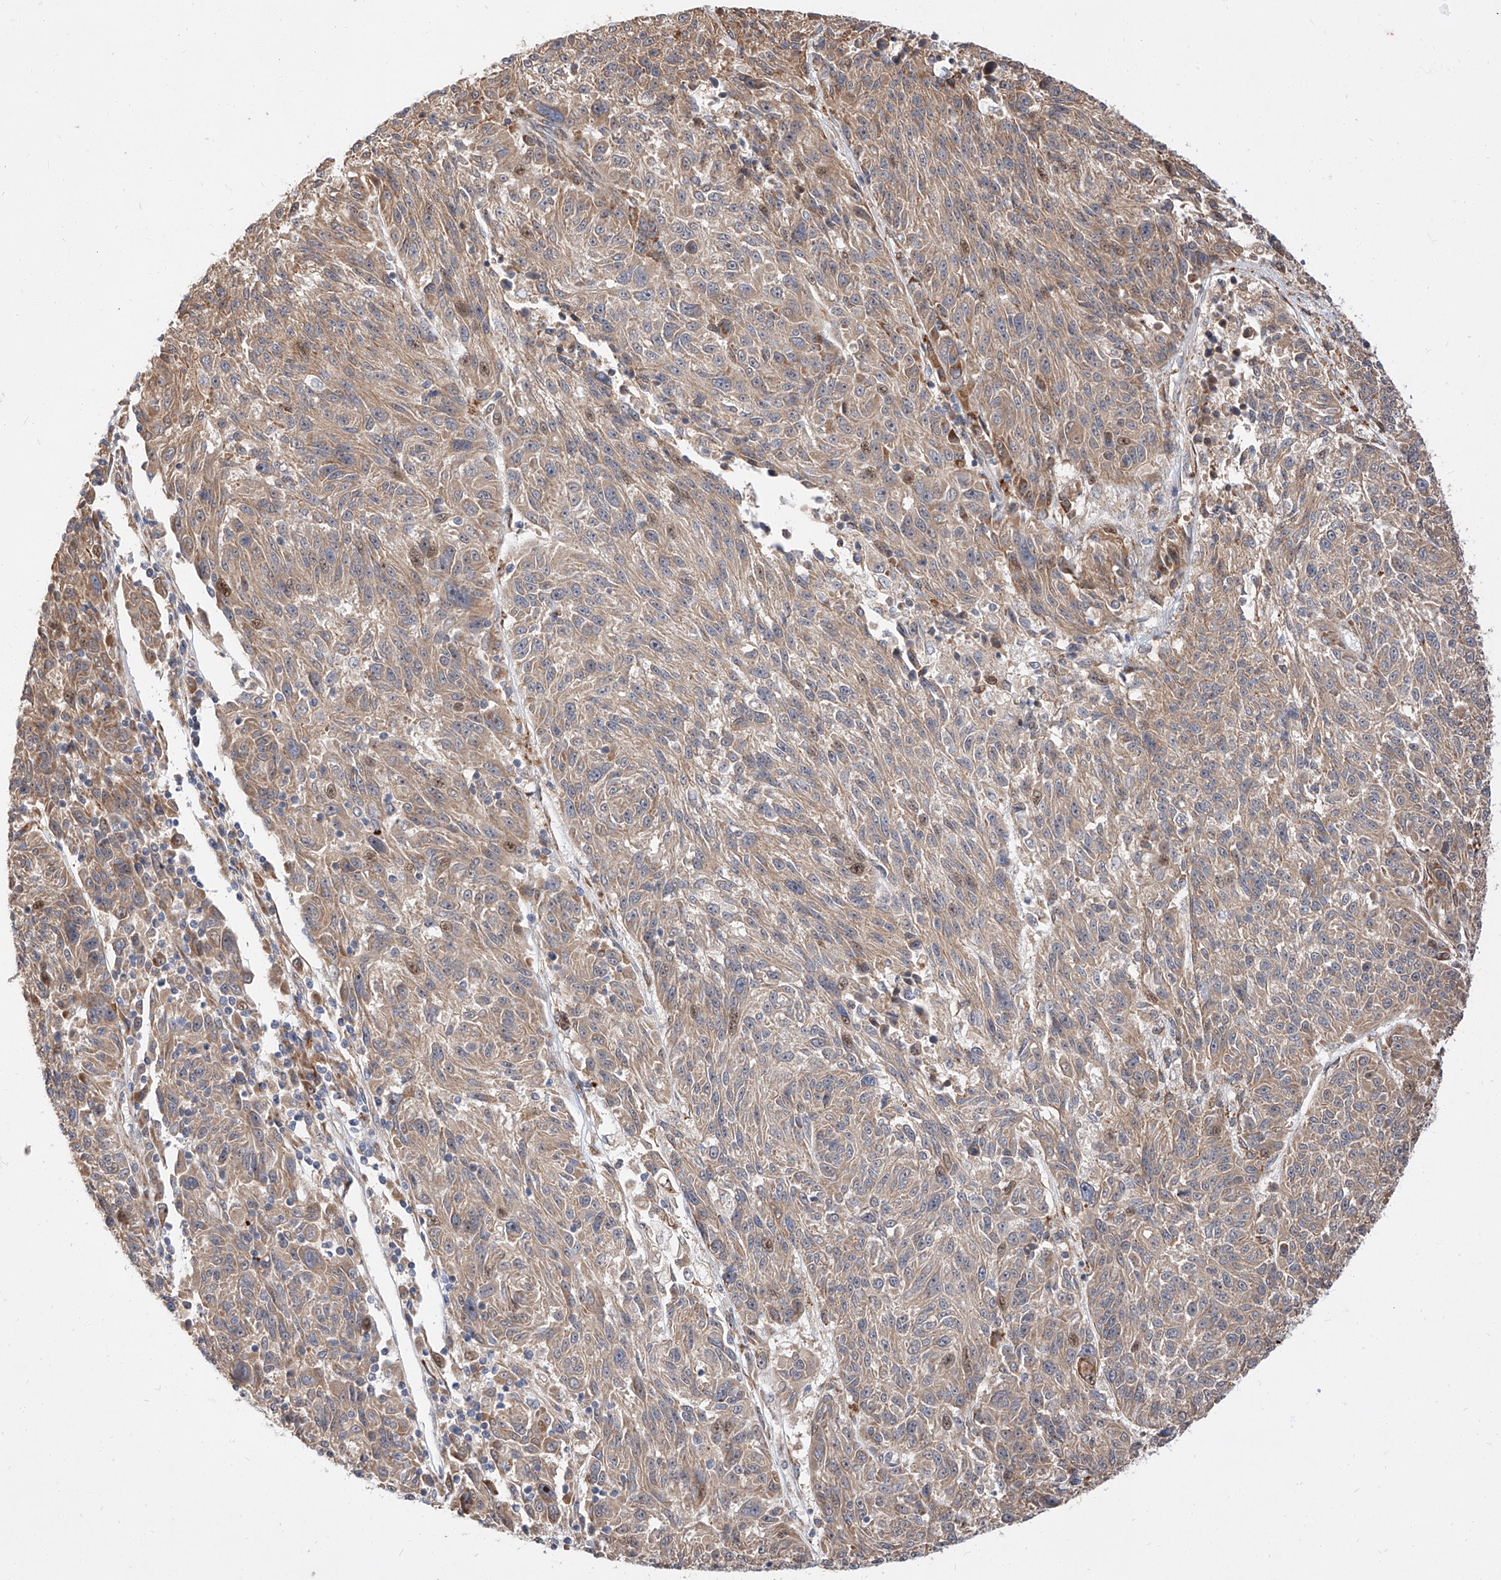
{"staining": {"intensity": "moderate", "quantity": "<25%", "location": "cytoplasmic/membranous,nuclear"}, "tissue": "melanoma", "cell_type": "Tumor cells", "image_type": "cancer", "snomed": [{"axis": "morphology", "description": "Malignant melanoma, NOS"}, {"axis": "topography", "description": "Skin"}], "caption": "Melanoma stained with a protein marker exhibits moderate staining in tumor cells.", "gene": "DIRAS3", "patient": {"sex": "male", "age": 53}}